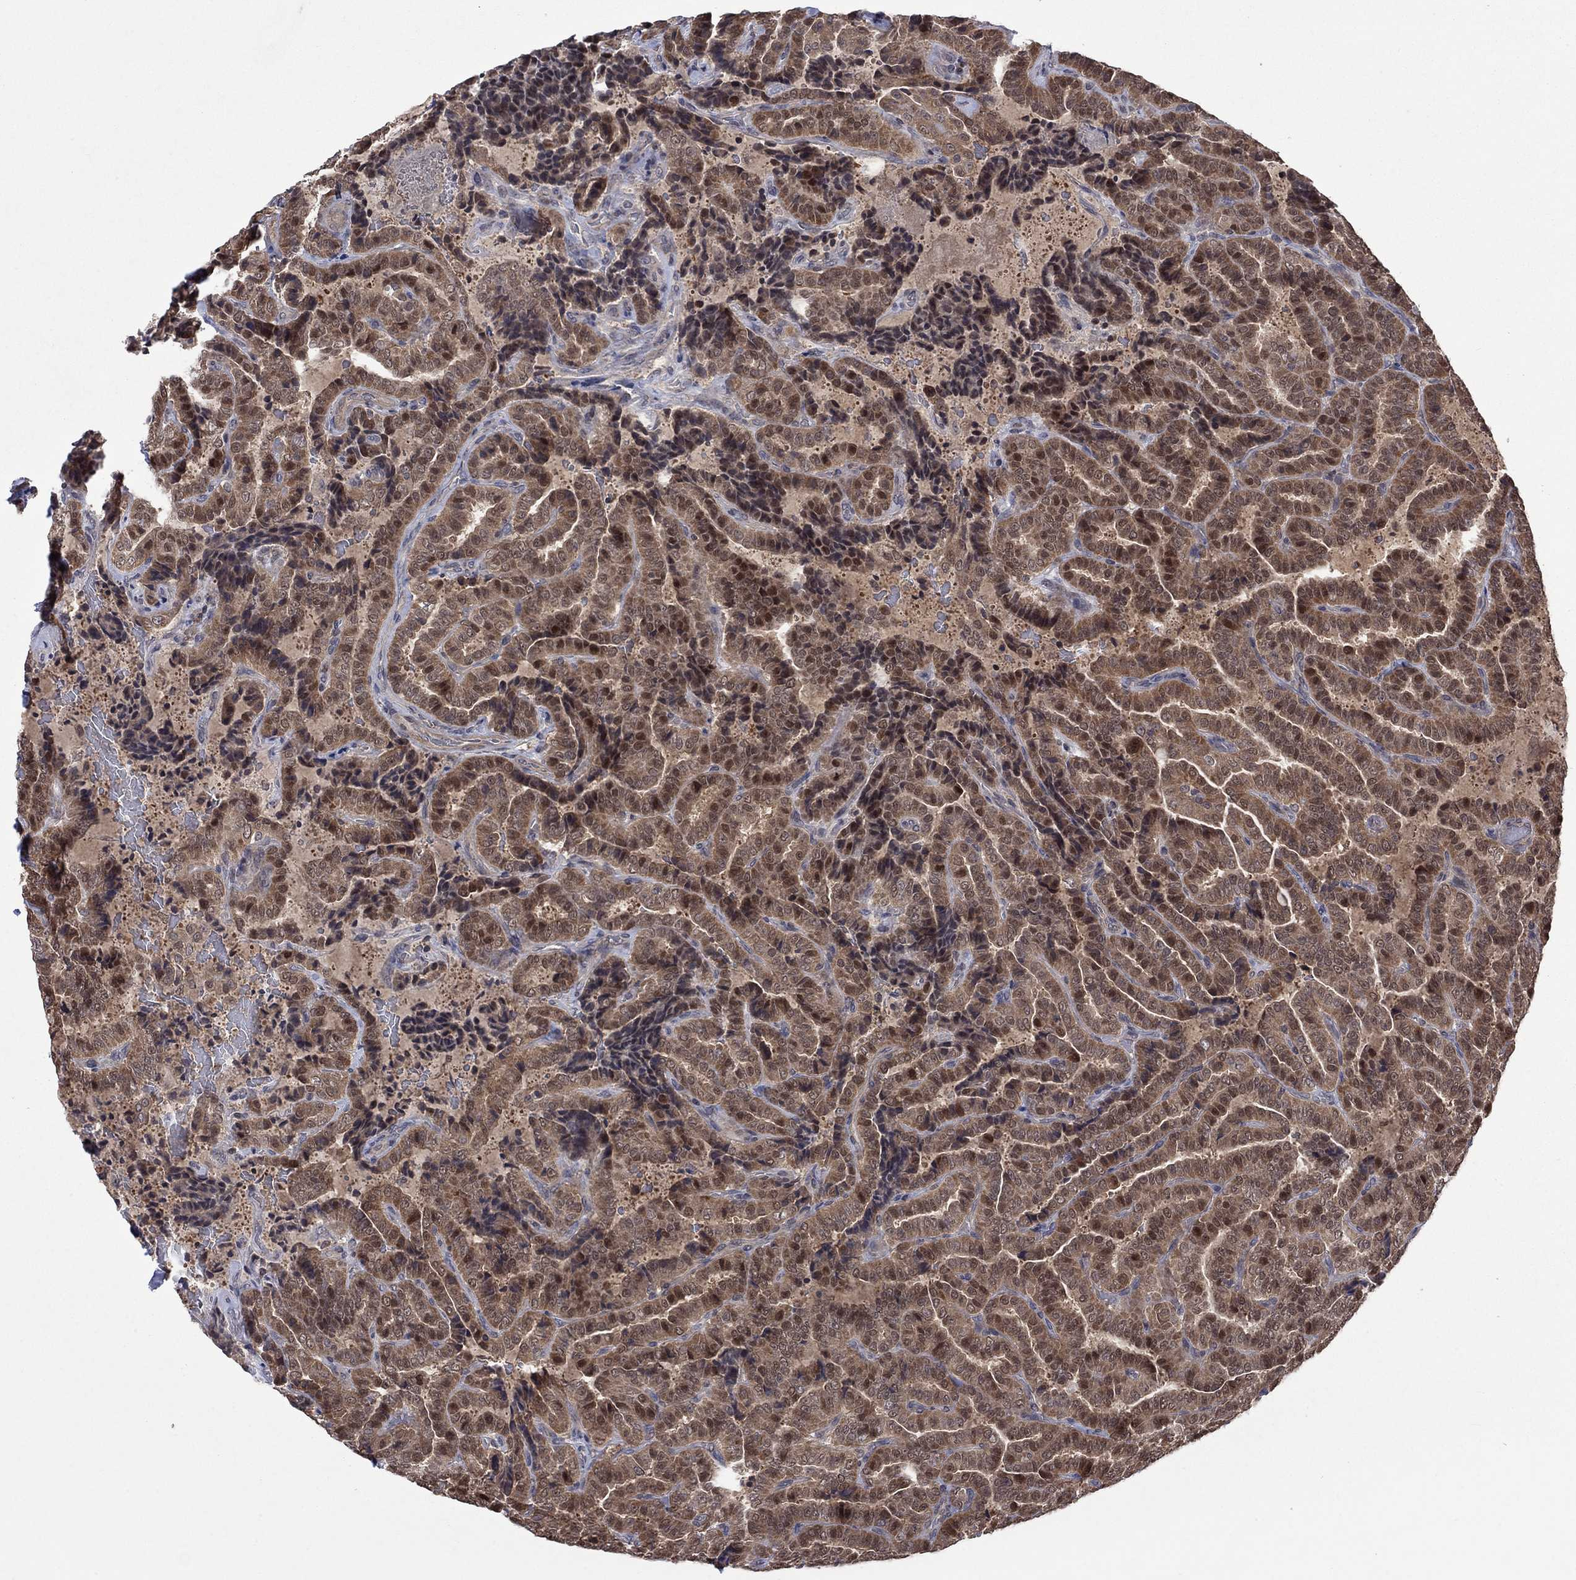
{"staining": {"intensity": "moderate", "quantity": ">75%", "location": "cytoplasmic/membranous,nuclear"}, "tissue": "thyroid cancer", "cell_type": "Tumor cells", "image_type": "cancer", "snomed": [{"axis": "morphology", "description": "Papillary adenocarcinoma, NOS"}, {"axis": "topography", "description": "Thyroid gland"}], "caption": "Thyroid papillary adenocarcinoma stained with DAB immunohistochemistry (IHC) shows medium levels of moderate cytoplasmic/membranous and nuclear expression in approximately >75% of tumor cells.", "gene": "IAH1", "patient": {"sex": "female", "age": 39}}